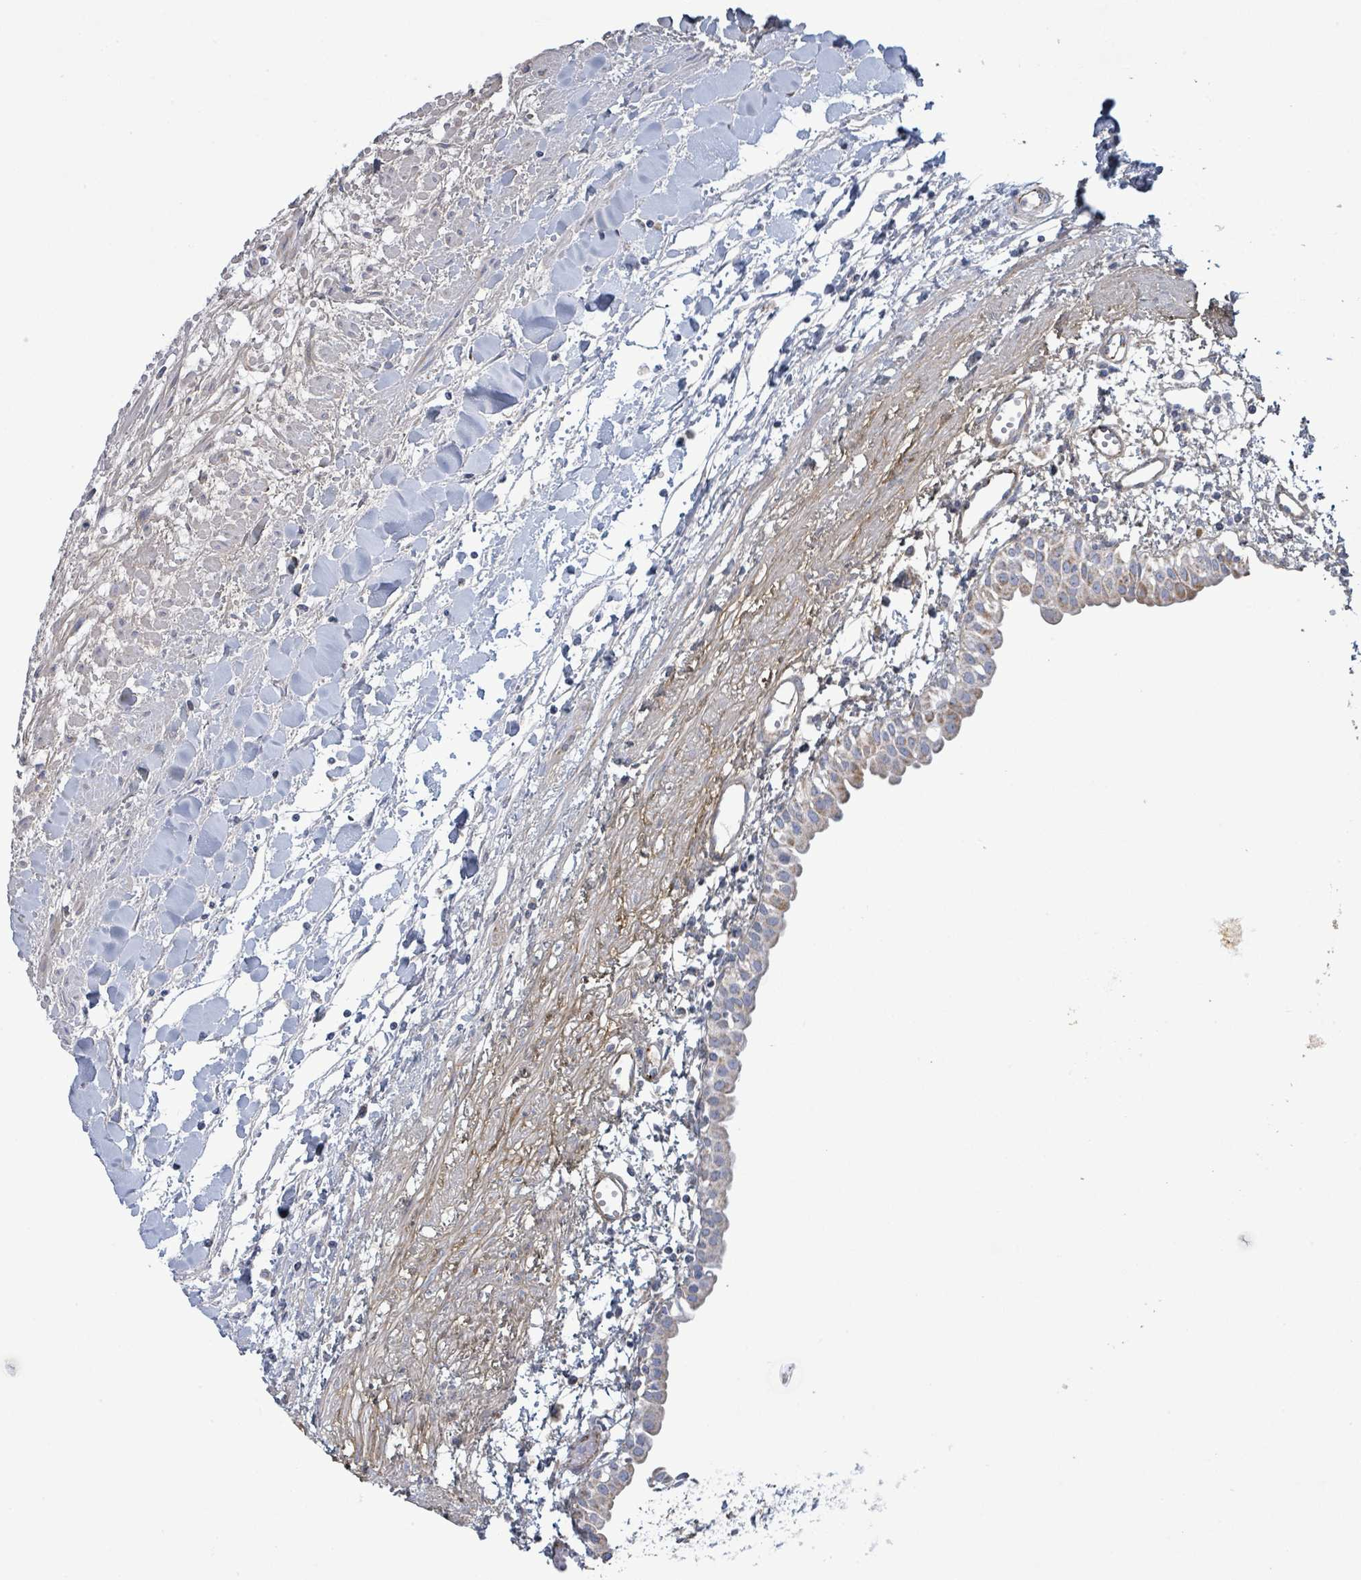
{"staining": {"intensity": "weak", "quantity": "<25%", "location": "cytoplasmic/membranous"}, "tissue": "renal cancer", "cell_type": "Tumor cells", "image_type": "cancer", "snomed": [{"axis": "morphology", "description": "Adenocarcinoma, NOS"}, {"axis": "topography", "description": "Kidney"}], "caption": "Tumor cells show no significant expression in renal cancer. The staining was performed using DAB to visualize the protein expression in brown, while the nuclei were stained in blue with hematoxylin (Magnification: 20x).", "gene": "ALG12", "patient": {"sex": "male", "age": 59}}